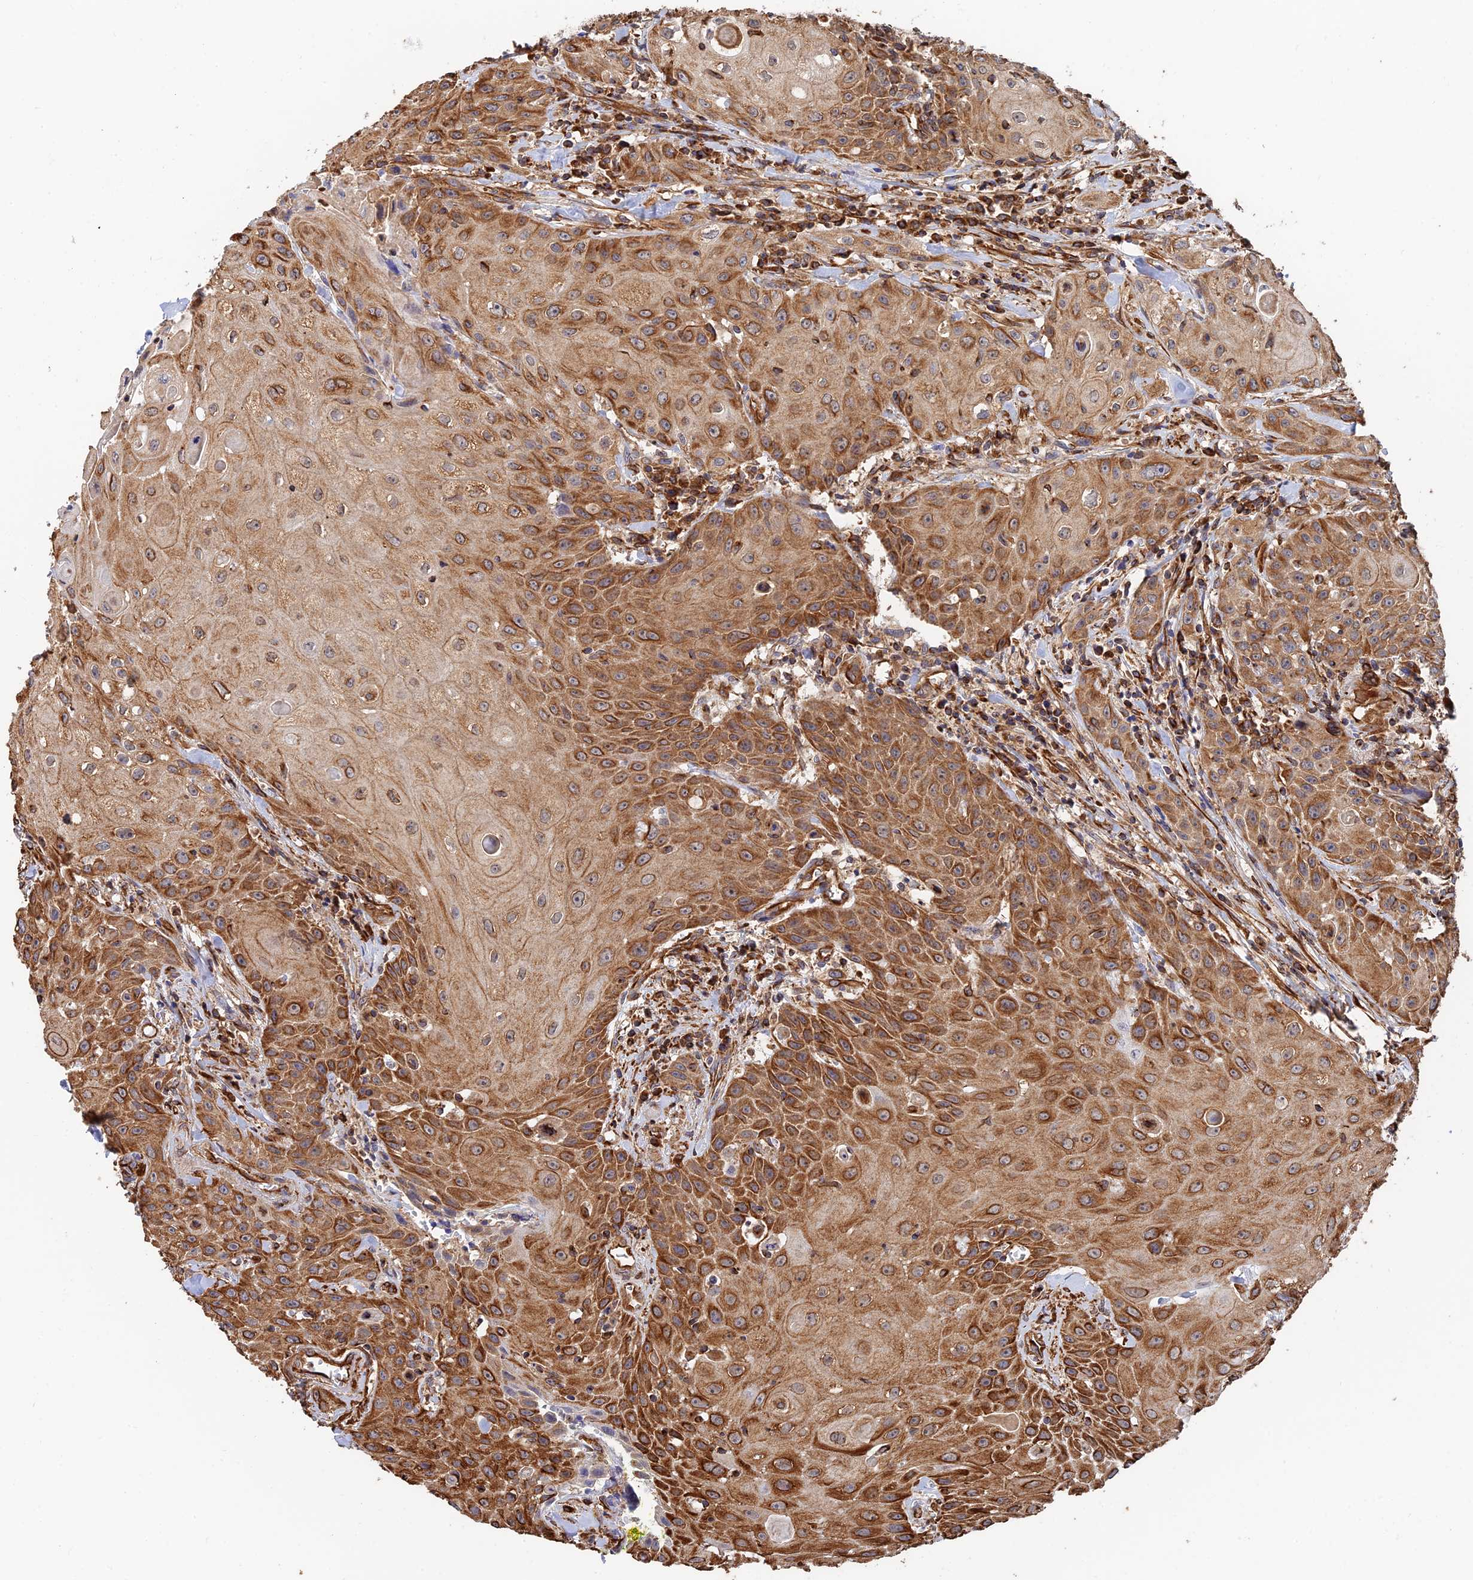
{"staining": {"intensity": "strong", "quantity": ">75%", "location": "cytoplasmic/membranous"}, "tissue": "head and neck cancer", "cell_type": "Tumor cells", "image_type": "cancer", "snomed": [{"axis": "morphology", "description": "Squamous cell carcinoma, NOS"}, {"axis": "topography", "description": "Oral tissue"}, {"axis": "topography", "description": "Head-Neck"}], "caption": "Human head and neck cancer stained for a protein (brown) exhibits strong cytoplasmic/membranous positive expression in about >75% of tumor cells.", "gene": "WBP11", "patient": {"sex": "female", "age": 82}}